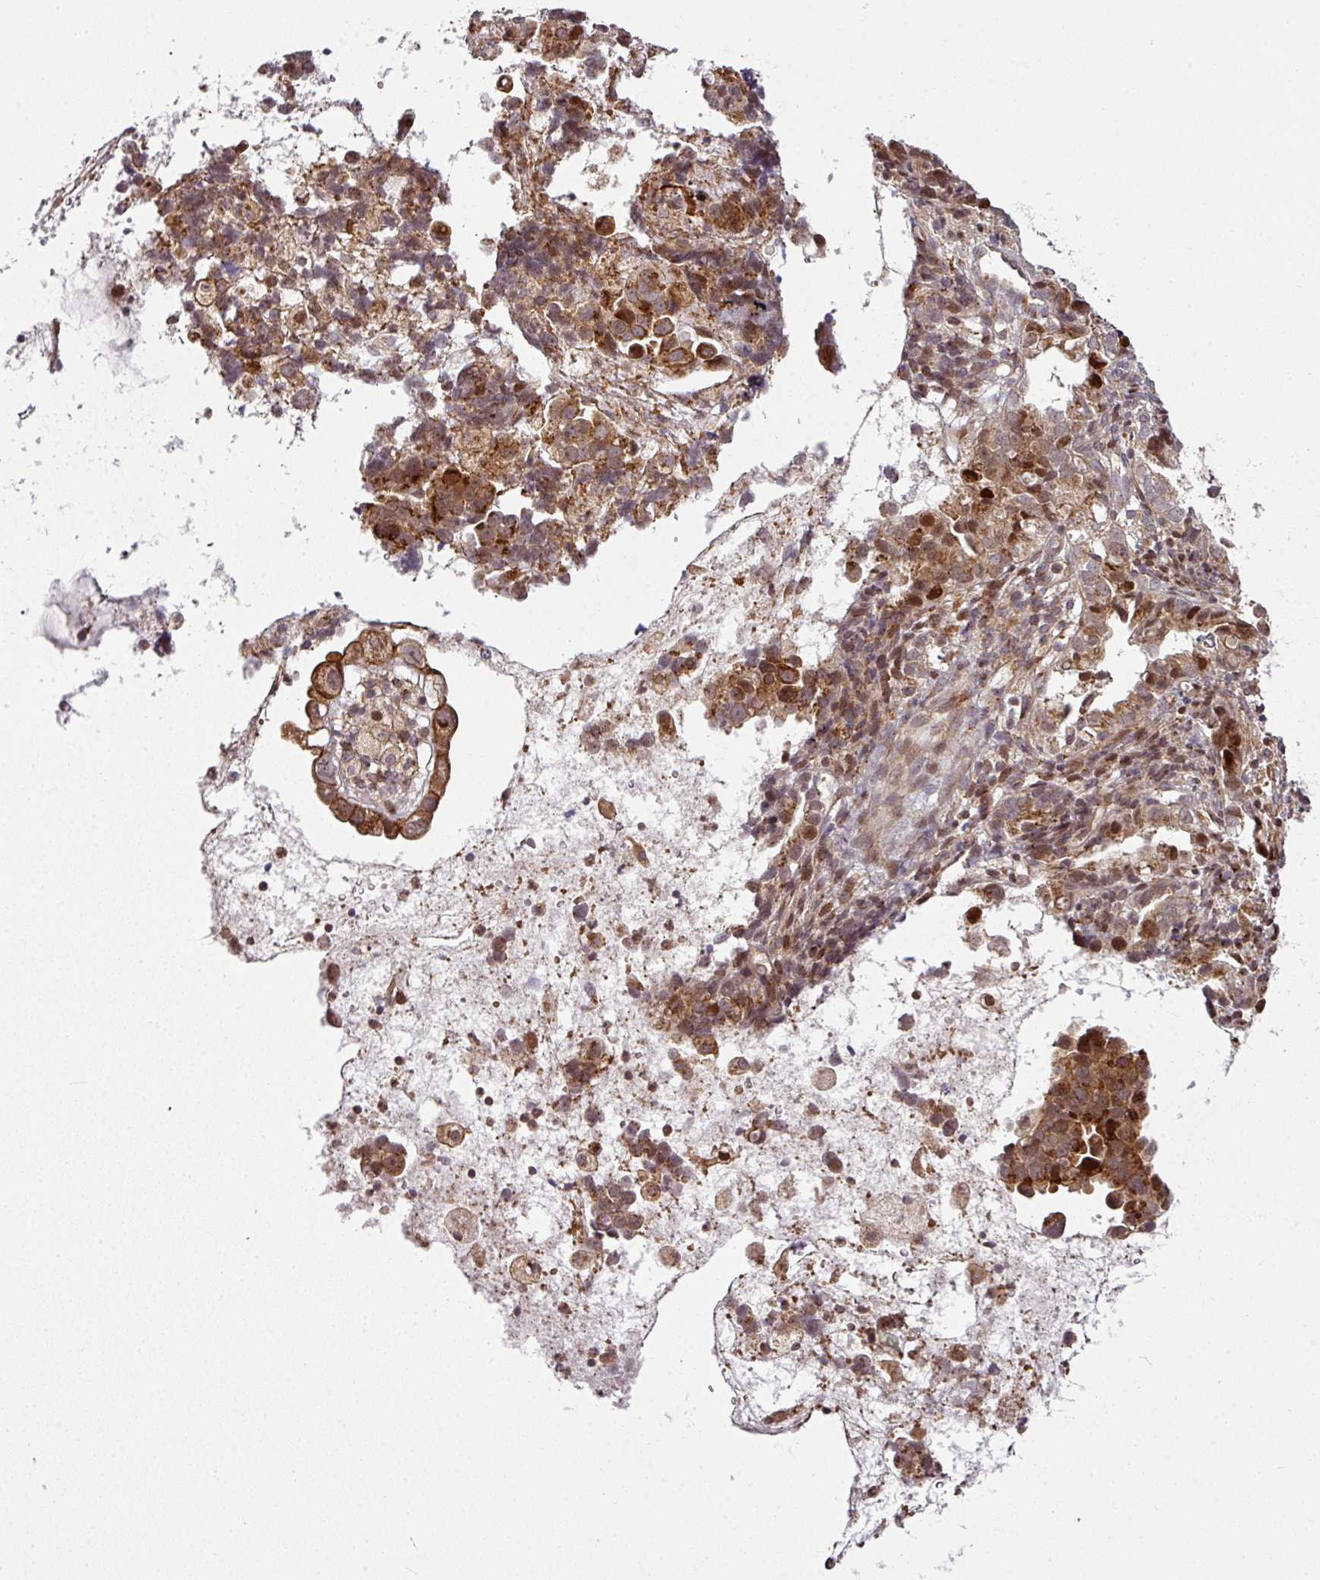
{"staining": {"intensity": "moderate", "quantity": ">75%", "location": "cytoplasmic/membranous,nuclear"}, "tissue": "endometrial cancer", "cell_type": "Tumor cells", "image_type": "cancer", "snomed": [{"axis": "morphology", "description": "Adenocarcinoma, NOS"}, {"axis": "topography", "description": "Endometrium"}], "caption": "IHC of human endometrial cancer displays medium levels of moderate cytoplasmic/membranous and nuclear staining in approximately >75% of tumor cells.", "gene": "ATAT1", "patient": {"sex": "female", "age": 57}}